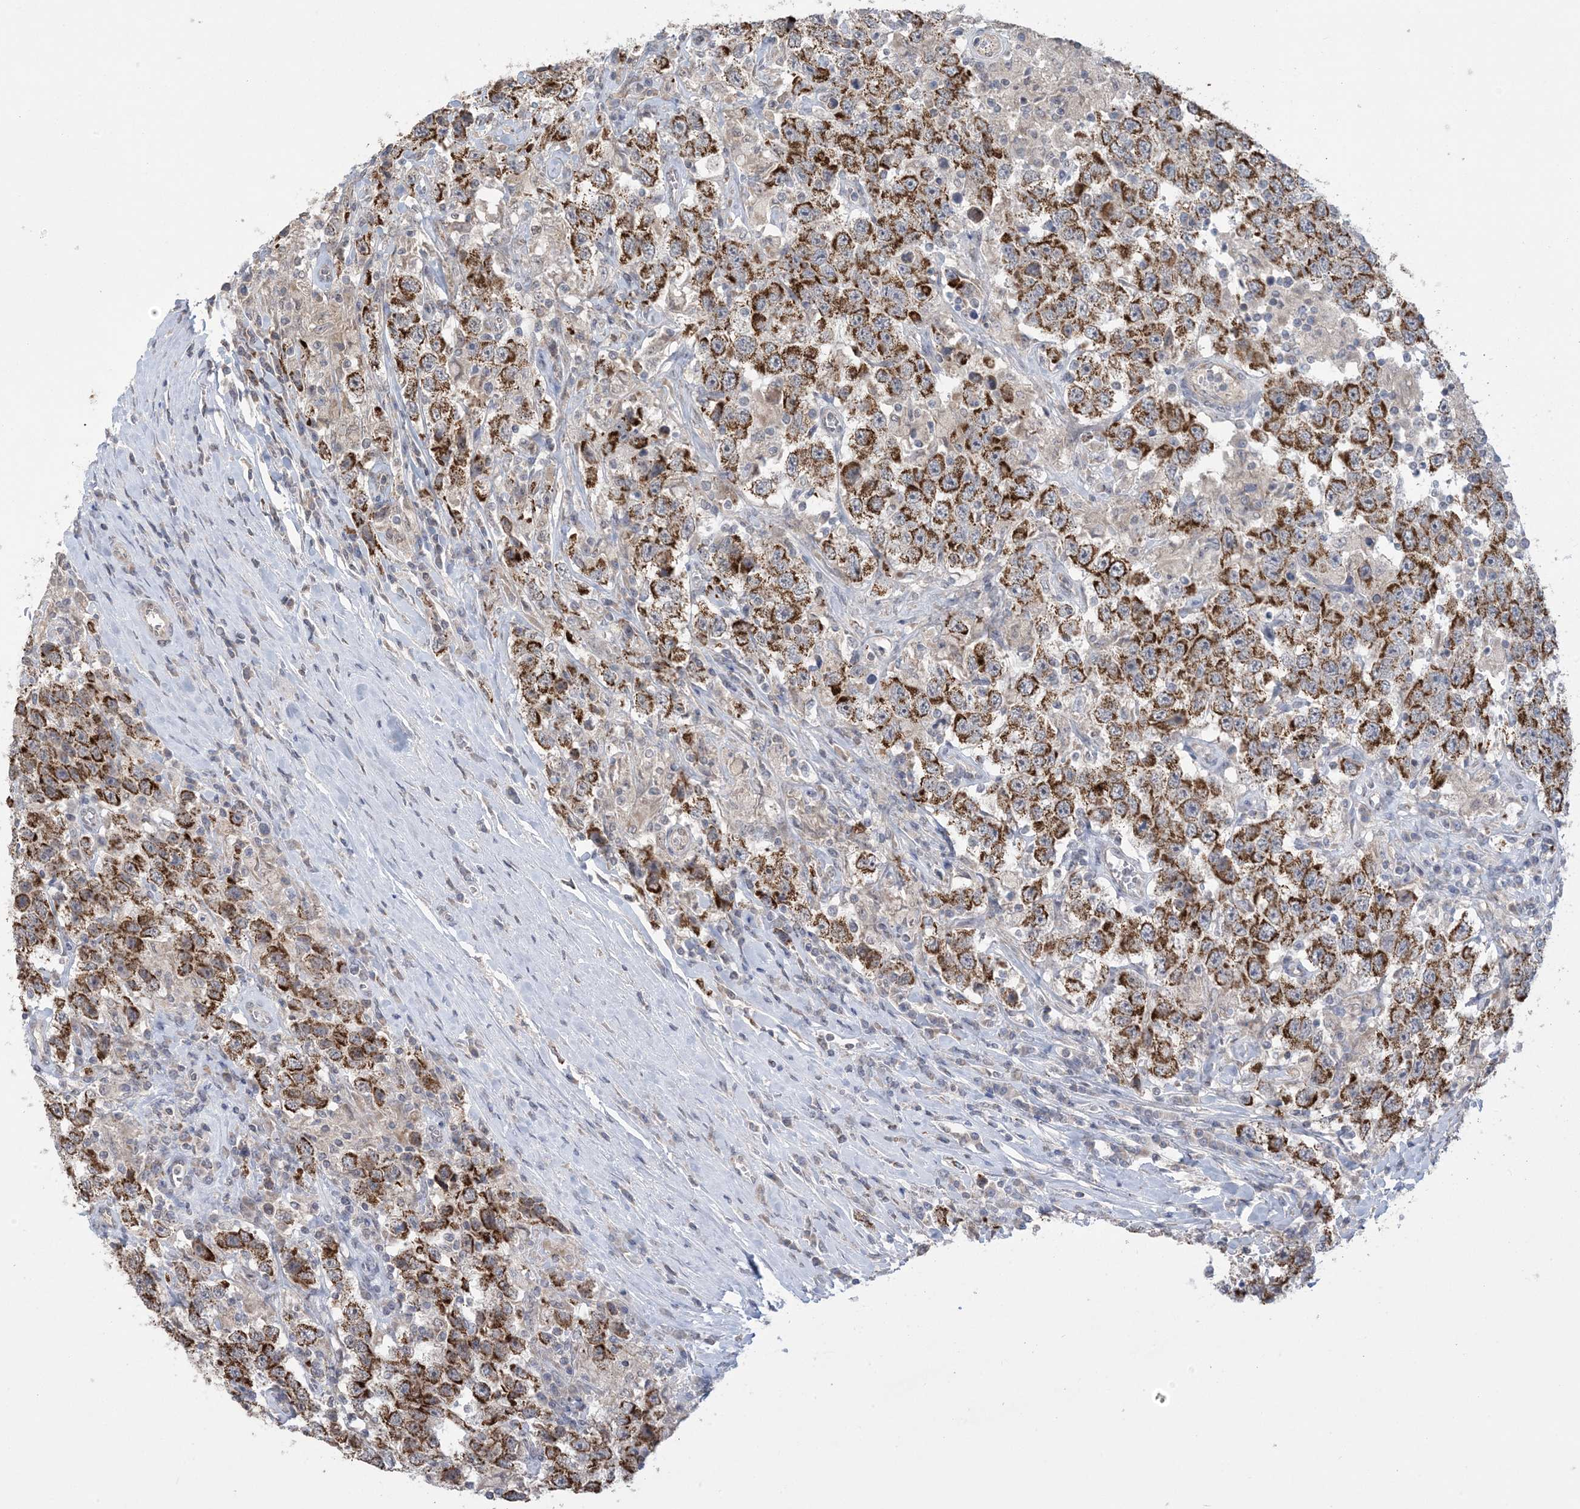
{"staining": {"intensity": "moderate", "quantity": ">75%", "location": "cytoplasmic/membranous"}, "tissue": "testis cancer", "cell_type": "Tumor cells", "image_type": "cancer", "snomed": [{"axis": "morphology", "description": "Seminoma, NOS"}, {"axis": "topography", "description": "Testis"}], "caption": "An immunohistochemistry (IHC) image of neoplastic tissue is shown. Protein staining in brown highlights moderate cytoplasmic/membranous positivity in seminoma (testis) within tumor cells.", "gene": "TRMT10C", "patient": {"sex": "male", "age": 41}}